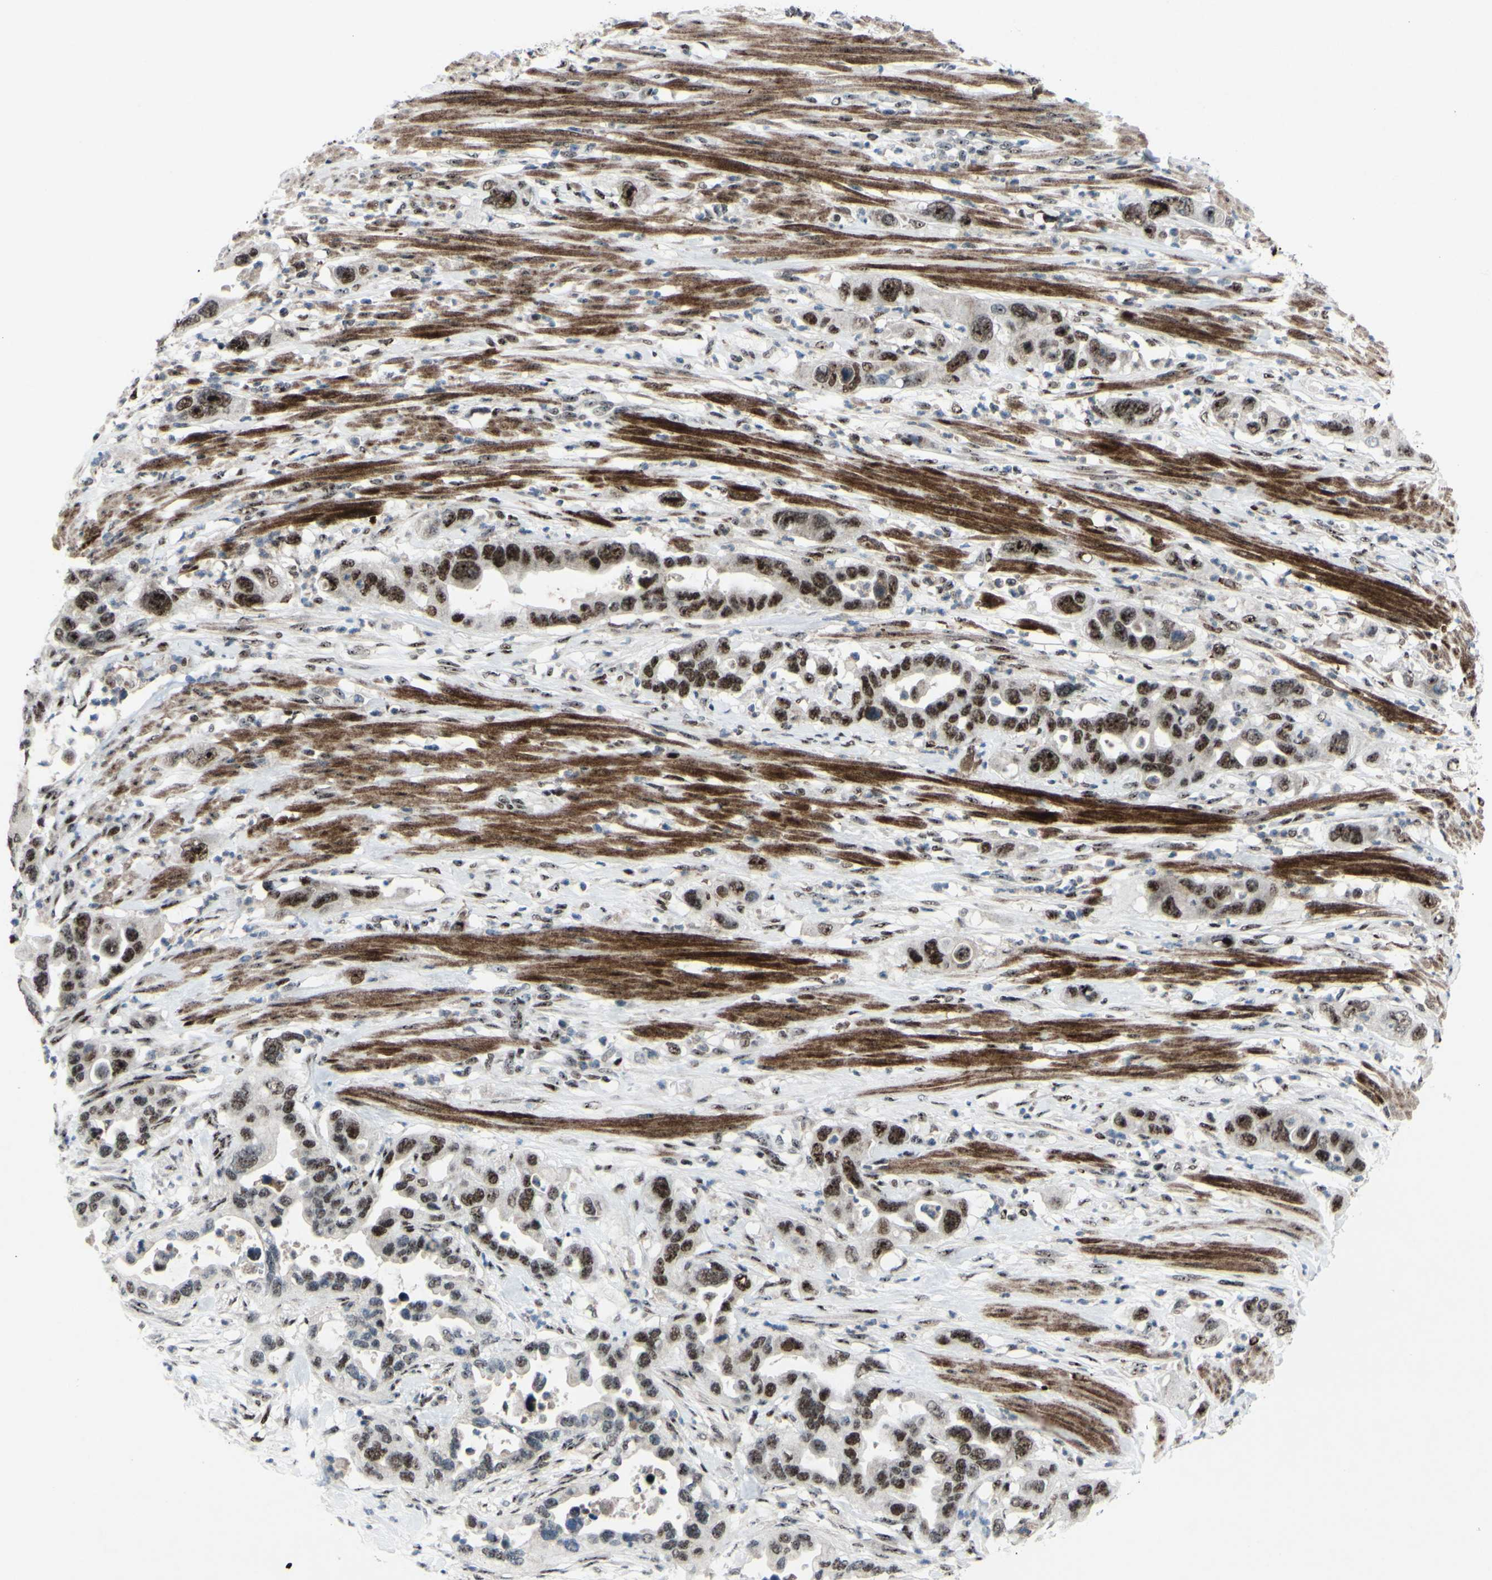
{"staining": {"intensity": "moderate", "quantity": ">75%", "location": "nuclear"}, "tissue": "pancreatic cancer", "cell_type": "Tumor cells", "image_type": "cancer", "snomed": [{"axis": "morphology", "description": "Adenocarcinoma, NOS"}, {"axis": "topography", "description": "Pancreas"}], "caption": "Adenocarcinoma (pancreatic) tissue reveals moderate nuclear expression in approximately >75% of tumor cells", "gene": "POLR1A", "patient": {"sex": "female", "age": 71}}